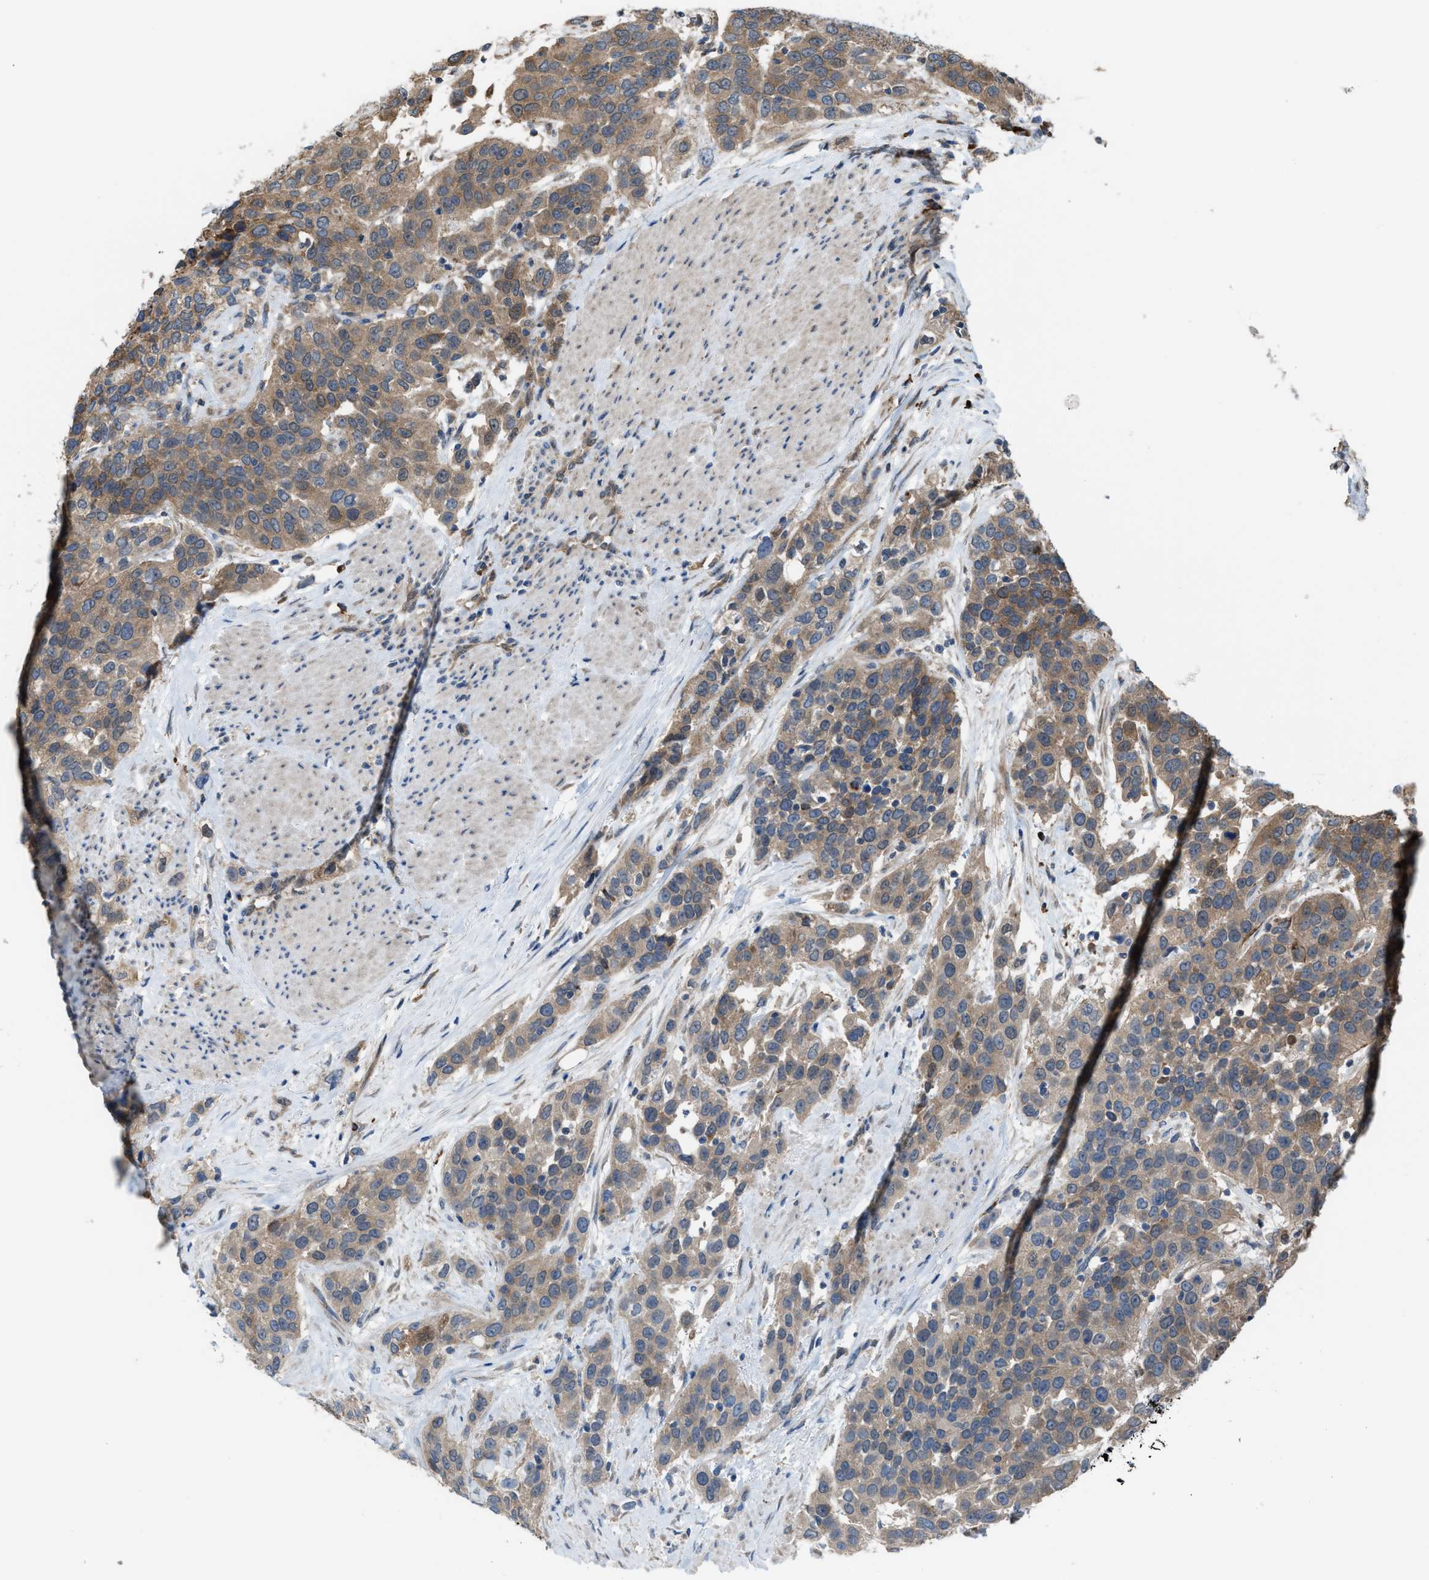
{"staining": {"intensity": "moderate", "quantity": ">75%", "location": "cytoplasmic/membranous"}, "tissue": "urothelial cancer", "cell_type": "Tumor cells", "image_type": "cancer", "snomed": [{"axis": "morphology", "description": "Urothelial carcinoma, High grade"}, {"axis": "topography", "description": "Urinary bladder"}], "caption": "The image displays a brown stain indicating the presence of a protein in the cytoplasmic/membranous of tumor cells in high-grade urothelial carcinoma.", "gene": "PLAA", "patient": {"sex": "female", "age": 80}}